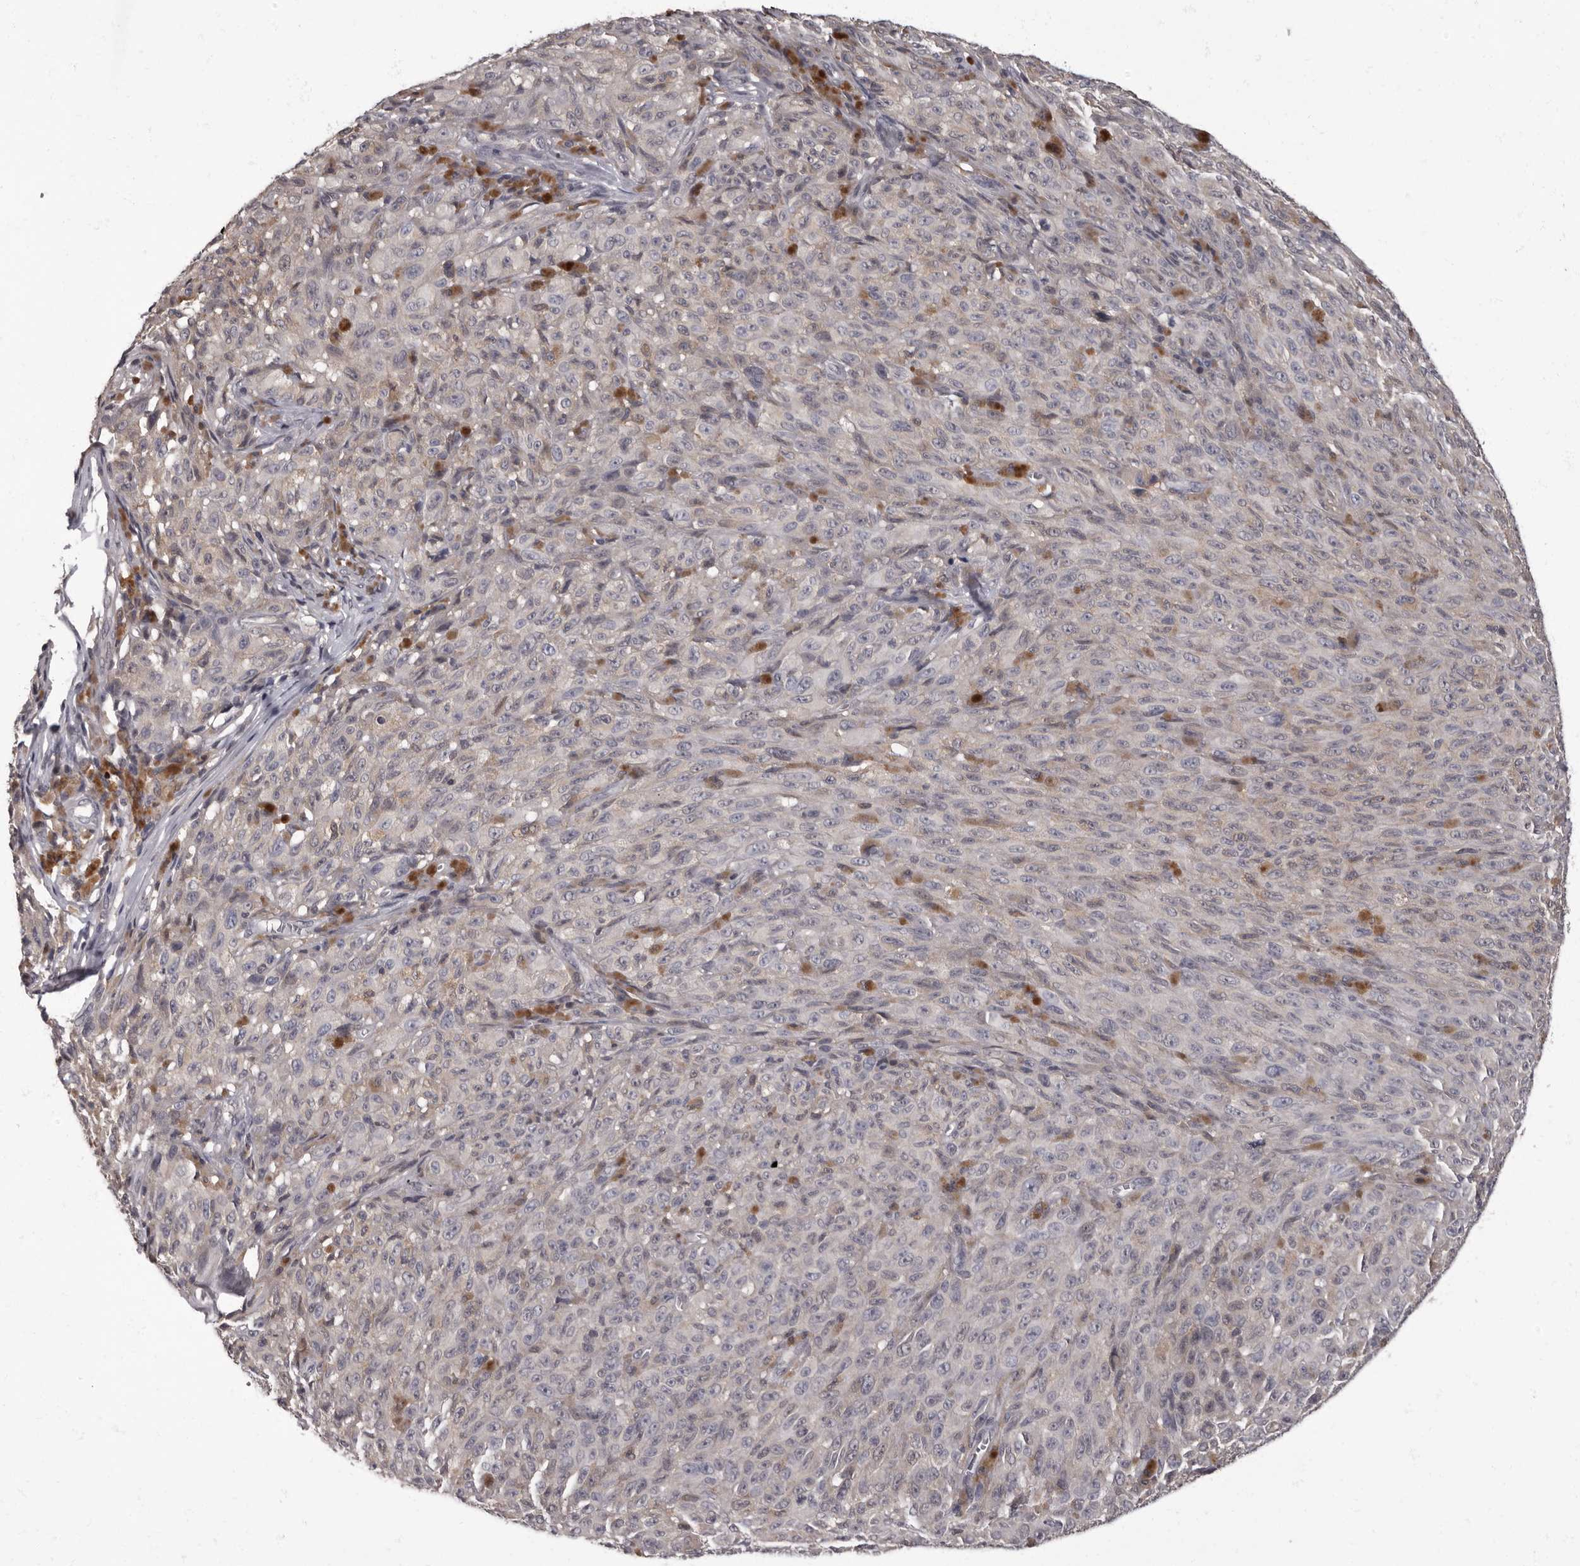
{"staining": {"intensity": "negative", "quantity": "none", "location": "none"}, "tissue": "melanoma", "cell_type": "Tumor cells", "image_type": "cancer", "snomed": [{"axis": "morphology", "description": "Malignant melanoma, NOS"}, {"axis": "topography", "description": "Skin"}], "caption": "The immunohistochemistry (IHC) micrograph has no significant expression in tumor cells of malignant melanoma tissue. (Stains: DAB (3,3'-diaminobenzidine) immunohistochemistry with hematoxylin counter stain, Microscopy: brightfield microscopy at high magnification).", "gene": "C1orf50", "patient": {"sex": "female", "age": 82}}